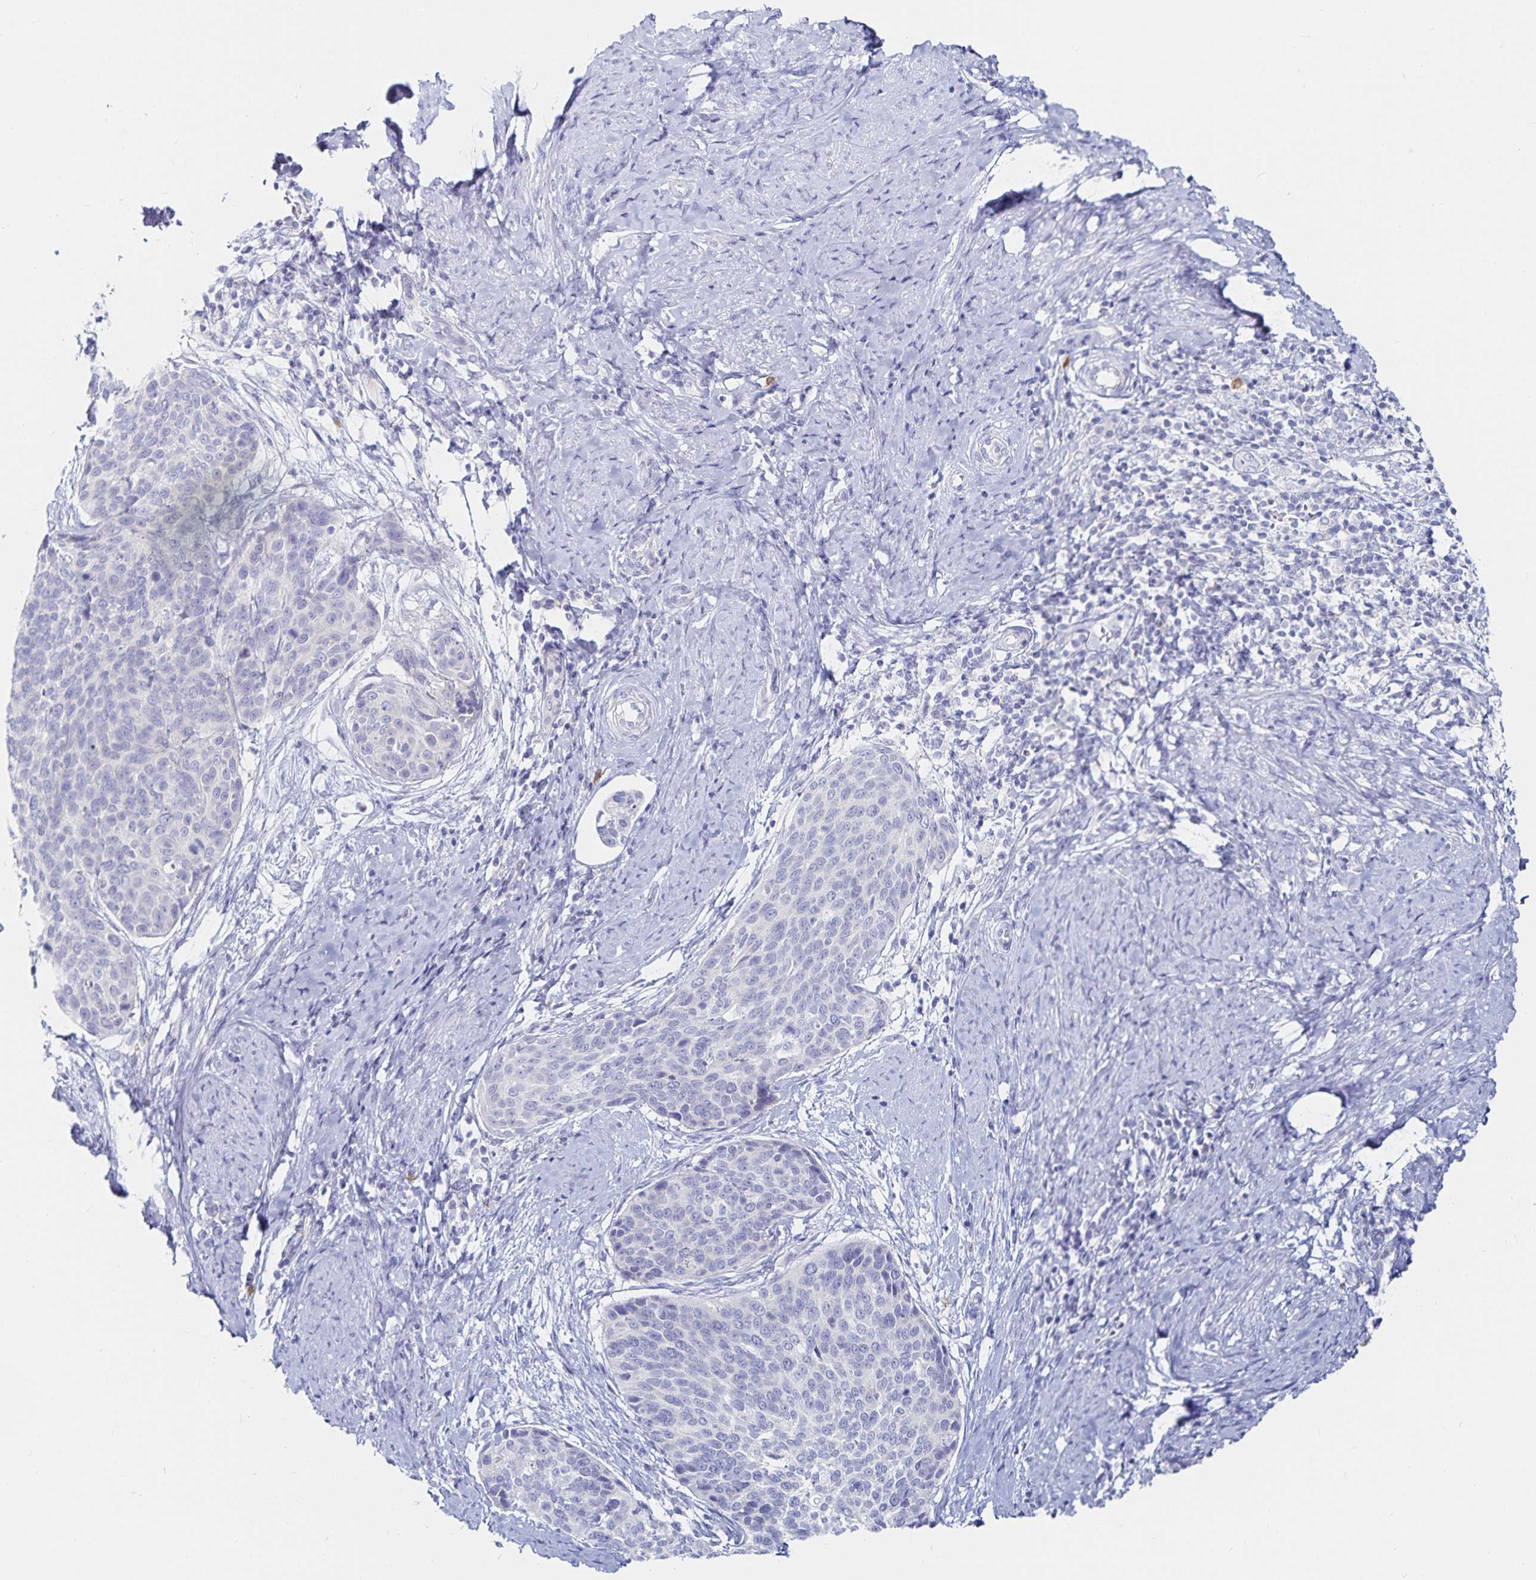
{"staining": {"intensity": "negative", "quantity": "none", "location": "none"}, "tissue": "cervical cancer", "cell_type": "Tumor cells", "image_type": "cancer", "snomed": [{"axis": "morphology", "description": "Squamous cell carcinoma, NOS"}, {"axis": "topography", "description": "Cervix"}], "caption": "Human cervical cancer (squamous cell carcinoma) stained for a protein using immunohistochemistry (IHC) exhibits no expression in tumor cells.", "gene": "TNIP1", "patient": {"sex": "female", "age": 69}}